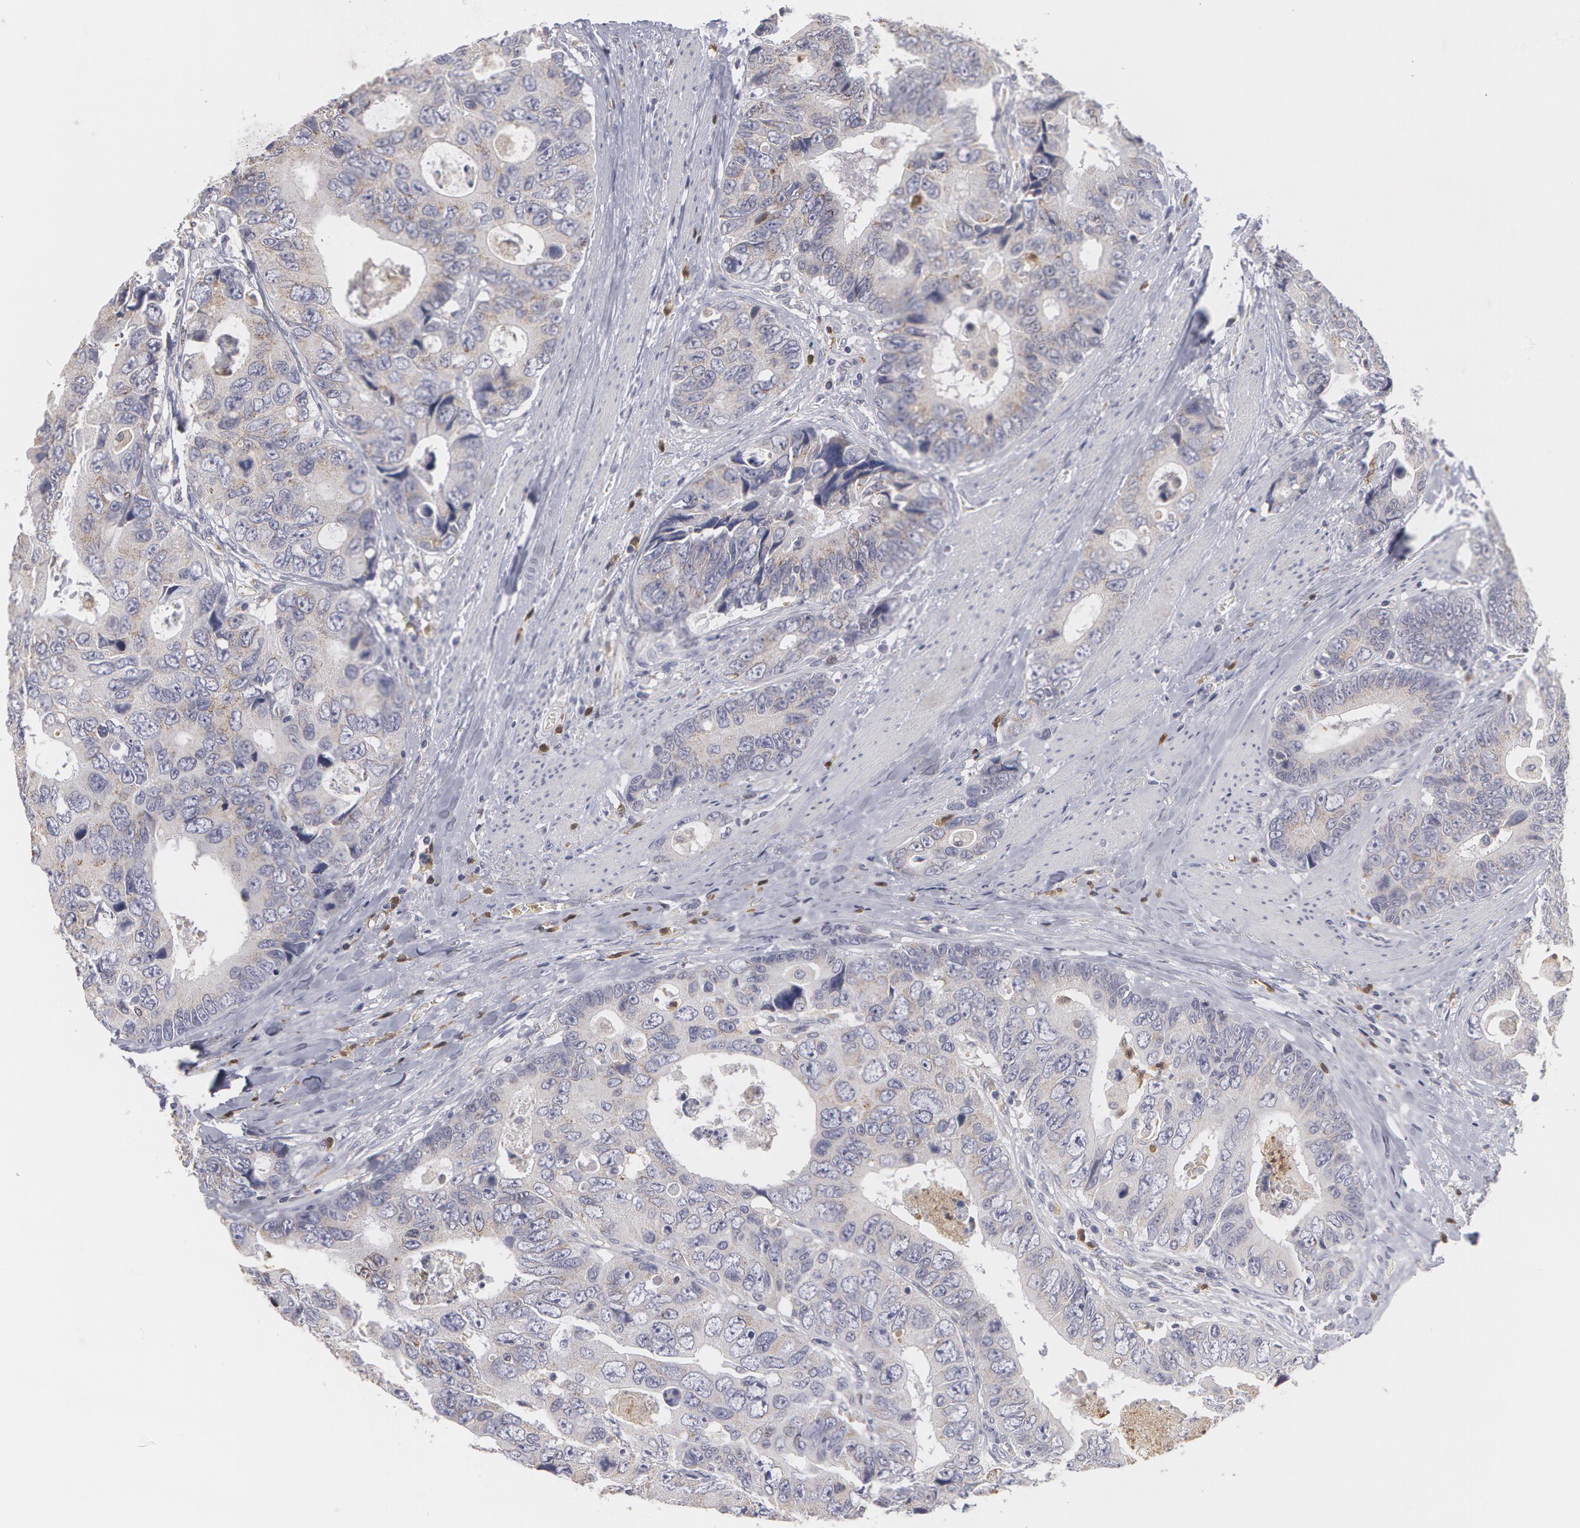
{"staining": {"intensity": "weak", "quantity": "25%-75%", "location": "cytoplasmic/membranous"}, "tissue": "colorectal cancer", "cell_type": "Tumor cells", "image_type": "cancer", "snomed": [{"axis": "morphology", "description": "Adenocarcinoma, NOS"}, {"axis": "topography", "description": "Rectum"}], "caption": "The histopathology image demonstrates immunohistochemical staining of adenocarcinoma (colorectal). There is weak cytoplasmic/membranous expression is seen in approximately 25%-75% of tumor cells. (Brightfield microscopy of DAB IHC at high magnification).", "gene": "CAT", "patient": {"sex": "female", "age": 67}}